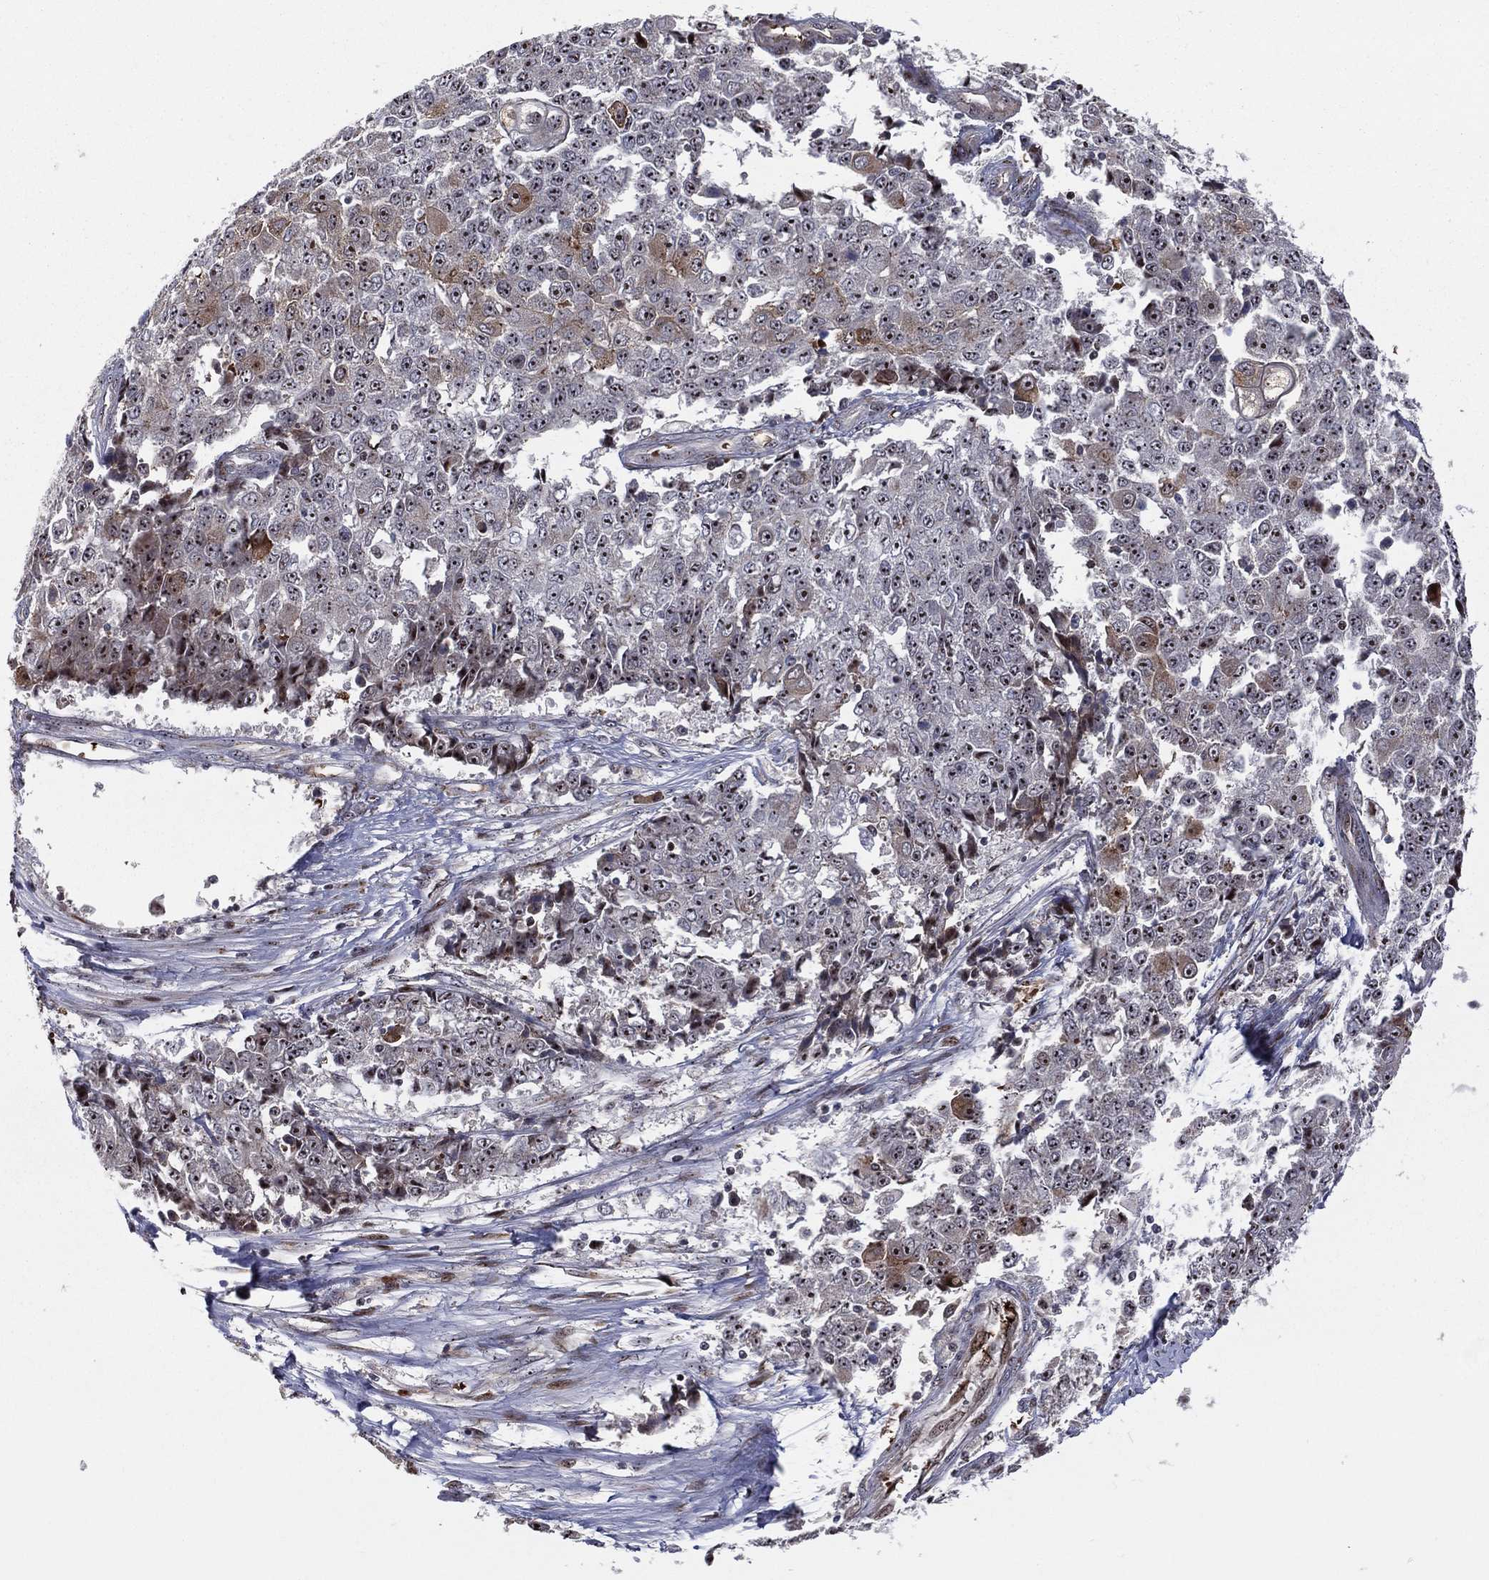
{"staining": {"intensity": "strong", "quantity": ">75%", "location": "nuclear"}, "tissue": "ovarian cancer", "cell_type": "Tumor cells", "image_type": "cancer", "snomed": [{"axis": "morphology", "description": "Carcinoma, endometroid"}, {"axis": "topography", "description": "Ovary"}], "caption": "Immunohistochemistry (IHC) staining of ovarian endometroid carcinoma, which exhibits high levels of strong nuclear expression in about >75% of tumor cells indicating strong nuclear protein positivity. The staining was performed using DAB (brown) for protein detection and nuclei were counterstained in hematoxylin (blue).", "gene": "VHL", "patient": {"sex": "female", "age": 42}}